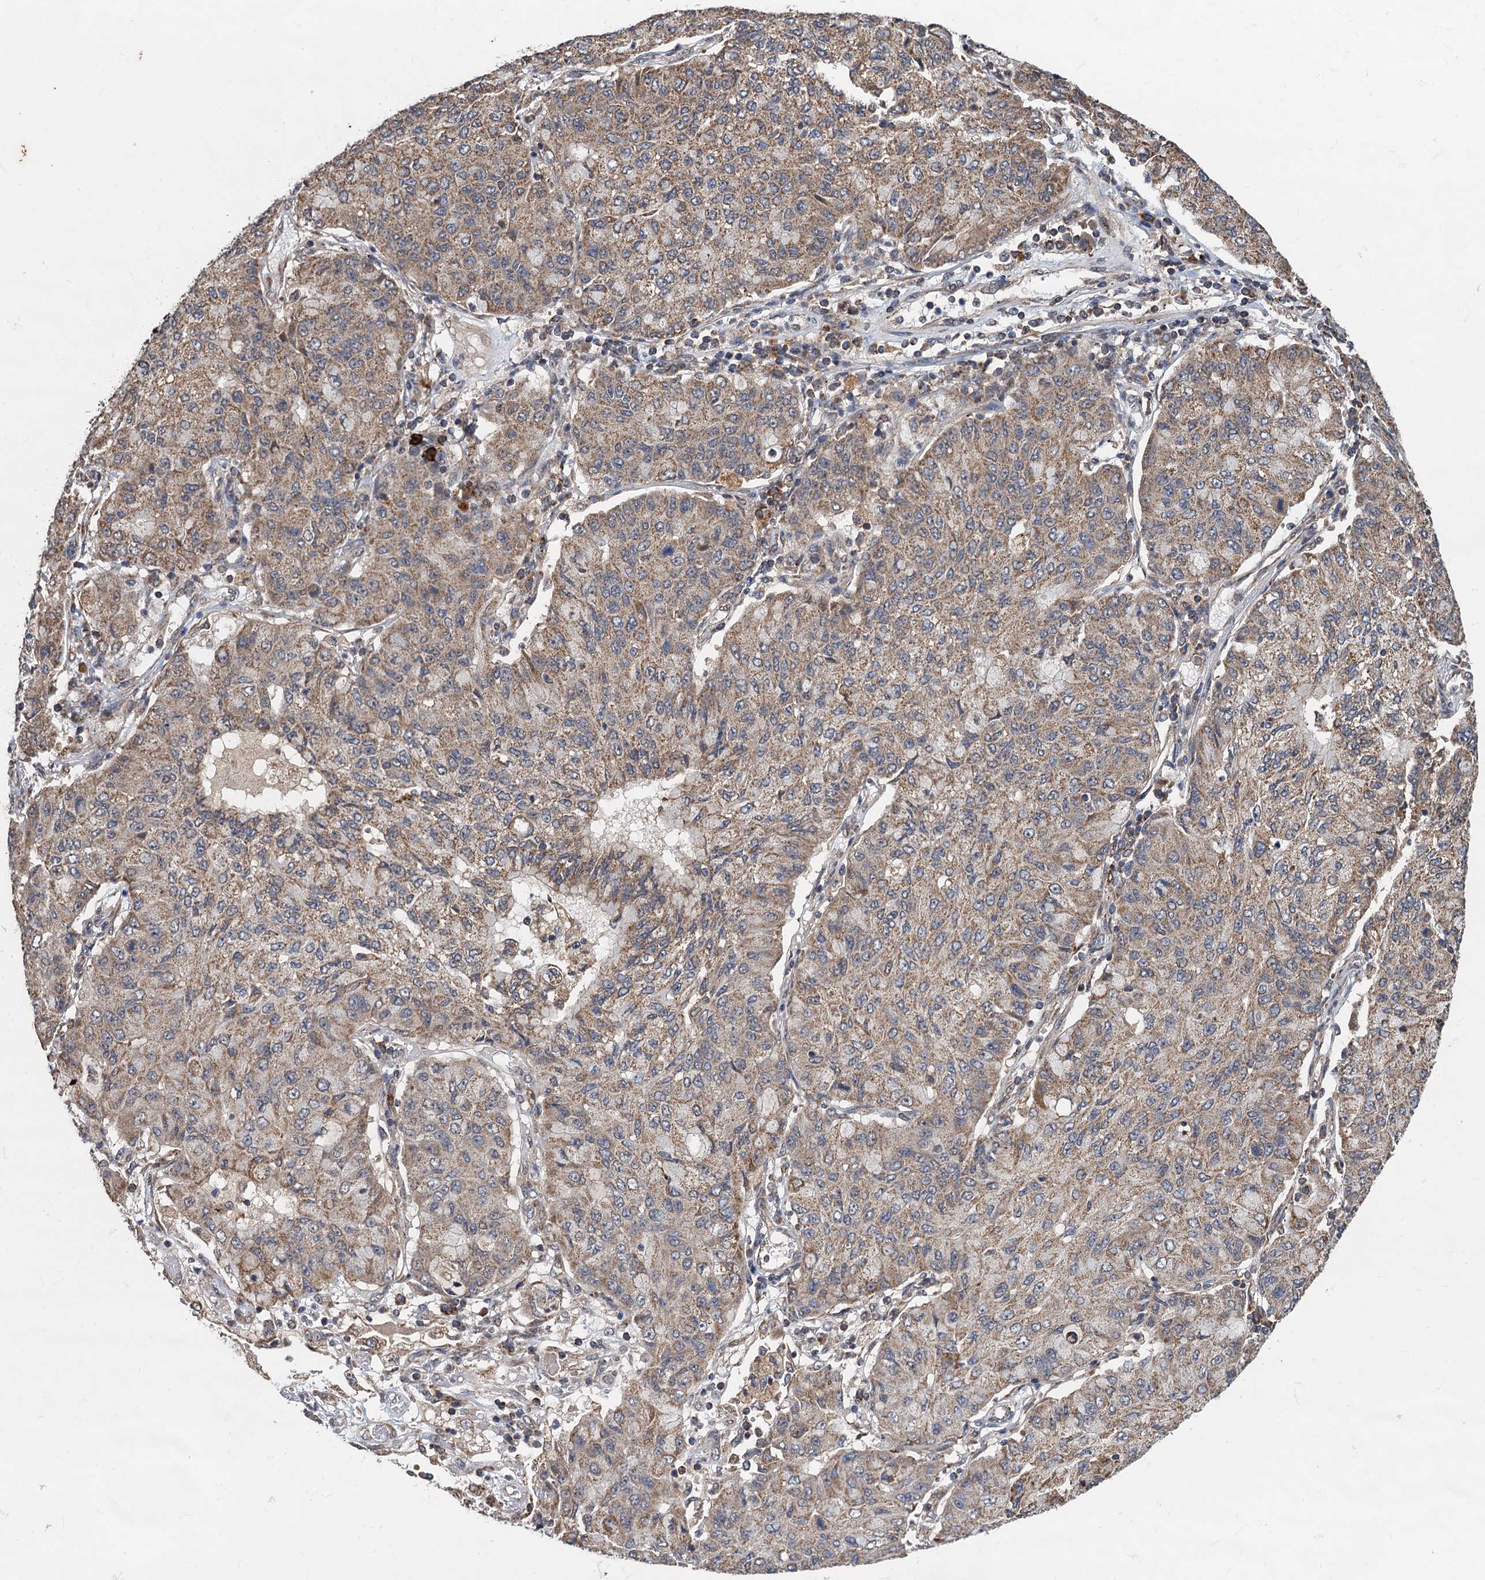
{"staining": {"intensity": "moderate", "quantity": ">75%", "location": "cytoplasmic/membranous"}, "tissue": "lung cancer", "cell_type": "Tumor cells", "image_type": "cancer", "snomed": [{"axis": "morphology", "description": "Squamous cell carcinoma, NOS"}, {"axis": "topography", "description": "Lung"}], "caption": "An immunohistochemistry (IHC) image of neoplastic tissue is shown. Protein staining in brown labels moderate cytoplasmic/membranous positivity in lung cancer within tumor cells.", "gene": "CMPK2", "patient": {"sex": "male", "age": 74}}